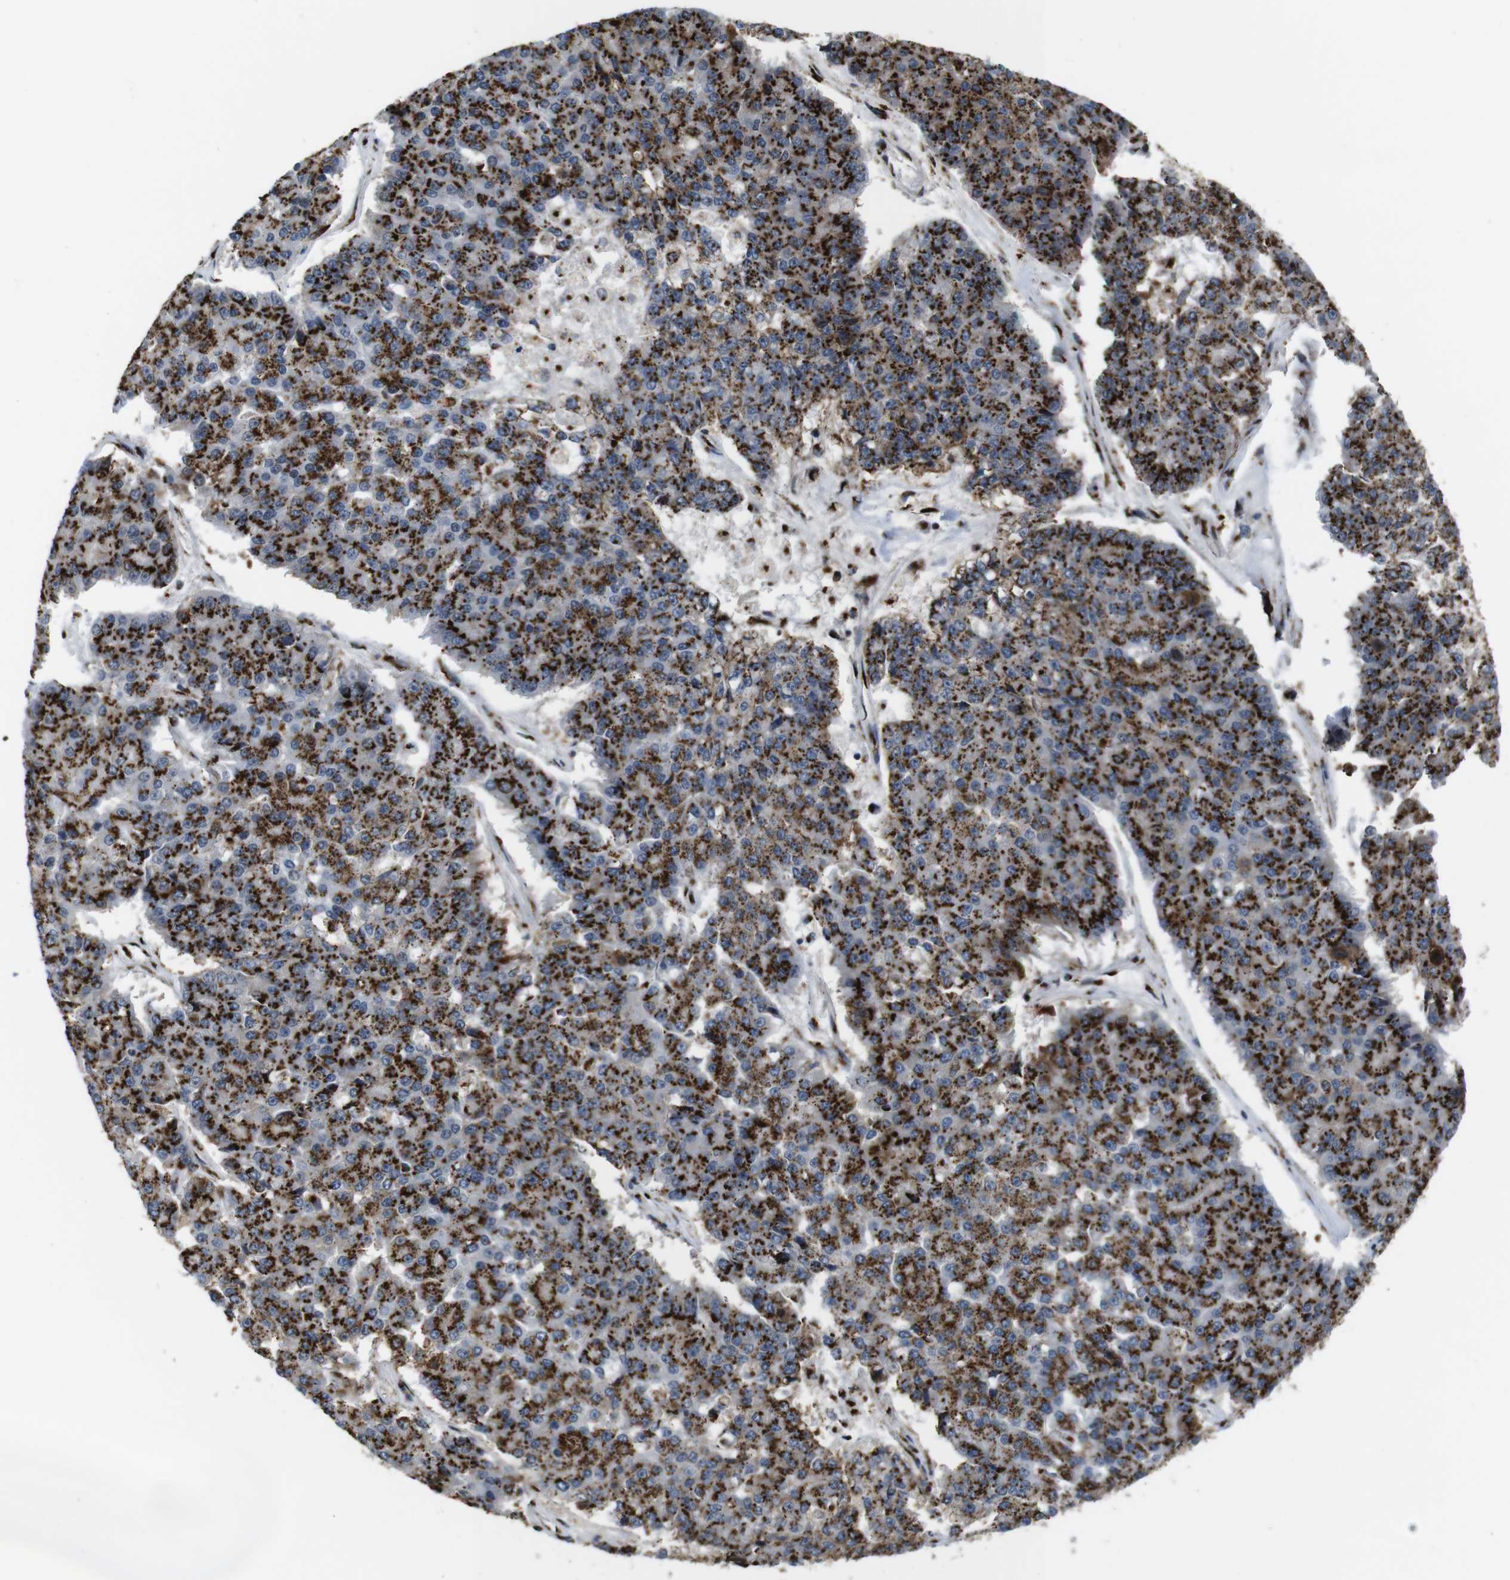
{"staining": {"intensity": "strong", "quantity": ">75%", "location": "cytoplasmic/membranous"}, "tissue": "pancreatic cancer", "cell_type": "Tumor cells", "image_type": "cancer", "snomed": [{"axis": "morphology", "description": "Adenocarcinoma, NOS"}, {"axis": "topography", "description": "Pancreas"}], "caption": "Approximately >75% of tumor cells in human adenocarcinoma (pancreatic) demonstrate strong cytoplasmic/membranous protein staining as visualized by brown immunohistochemical staining.", "gene": "TGOLN2", "patient": {"sex": "male", "age": 50}}